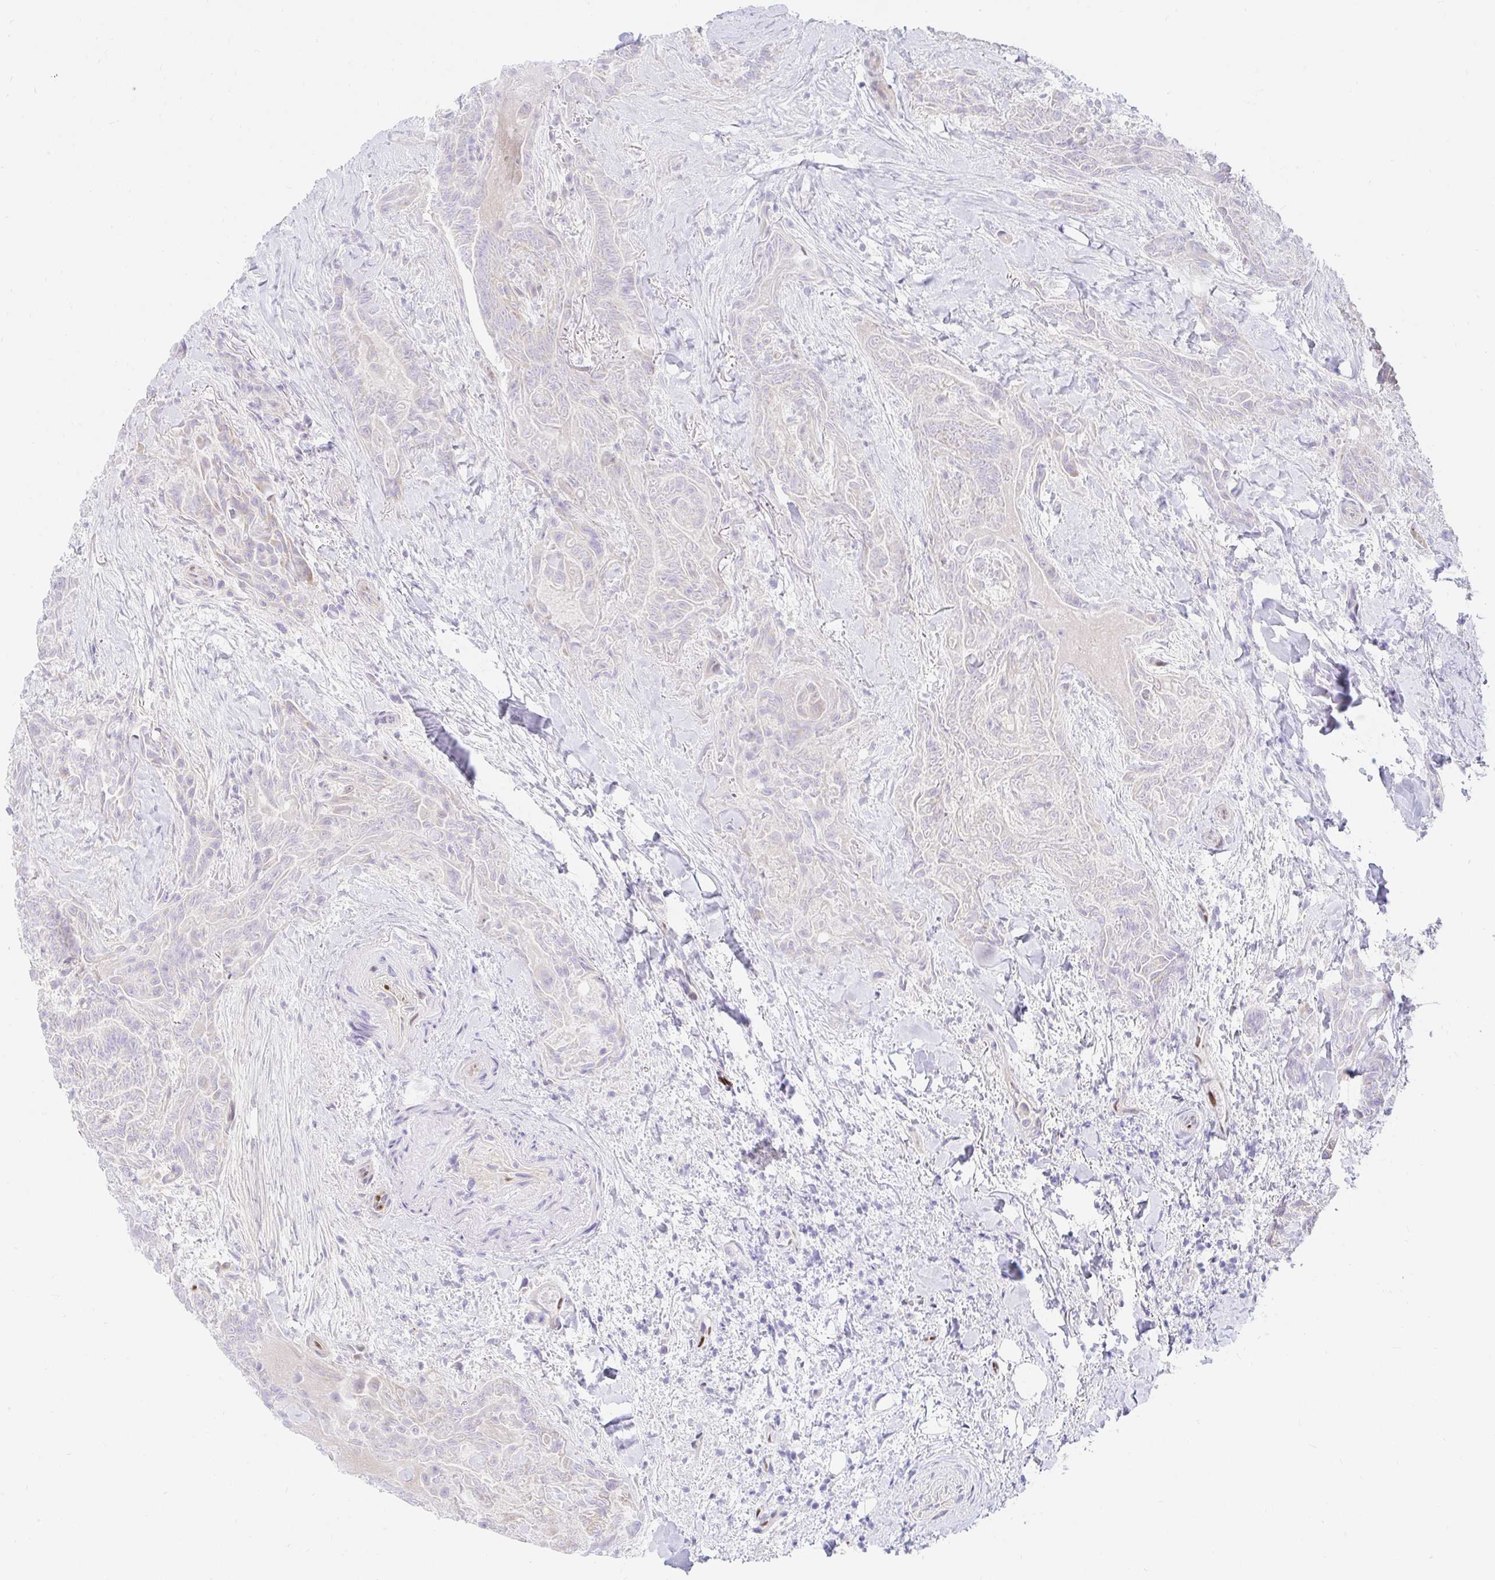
{"staining": {"intensity": "negative", "quantity": "none", "location": "none"}, "tissue": "thyroid cancer", "cell_type": "Tumor cells", "image_type": "cancer", "snomed": [{"axis": "morphology", "description": "Papillary adenocarcinoma, NOS"}, {"axis": "topography", "description": "Thyroid gland"}], "caption": "Immunohistochemical staining of papillary adenocarcinoma (thyroid) shows no significant positivity in tumor cells.", "gene": "HINFP", "patient": {"sex": "female", "age": 61}}